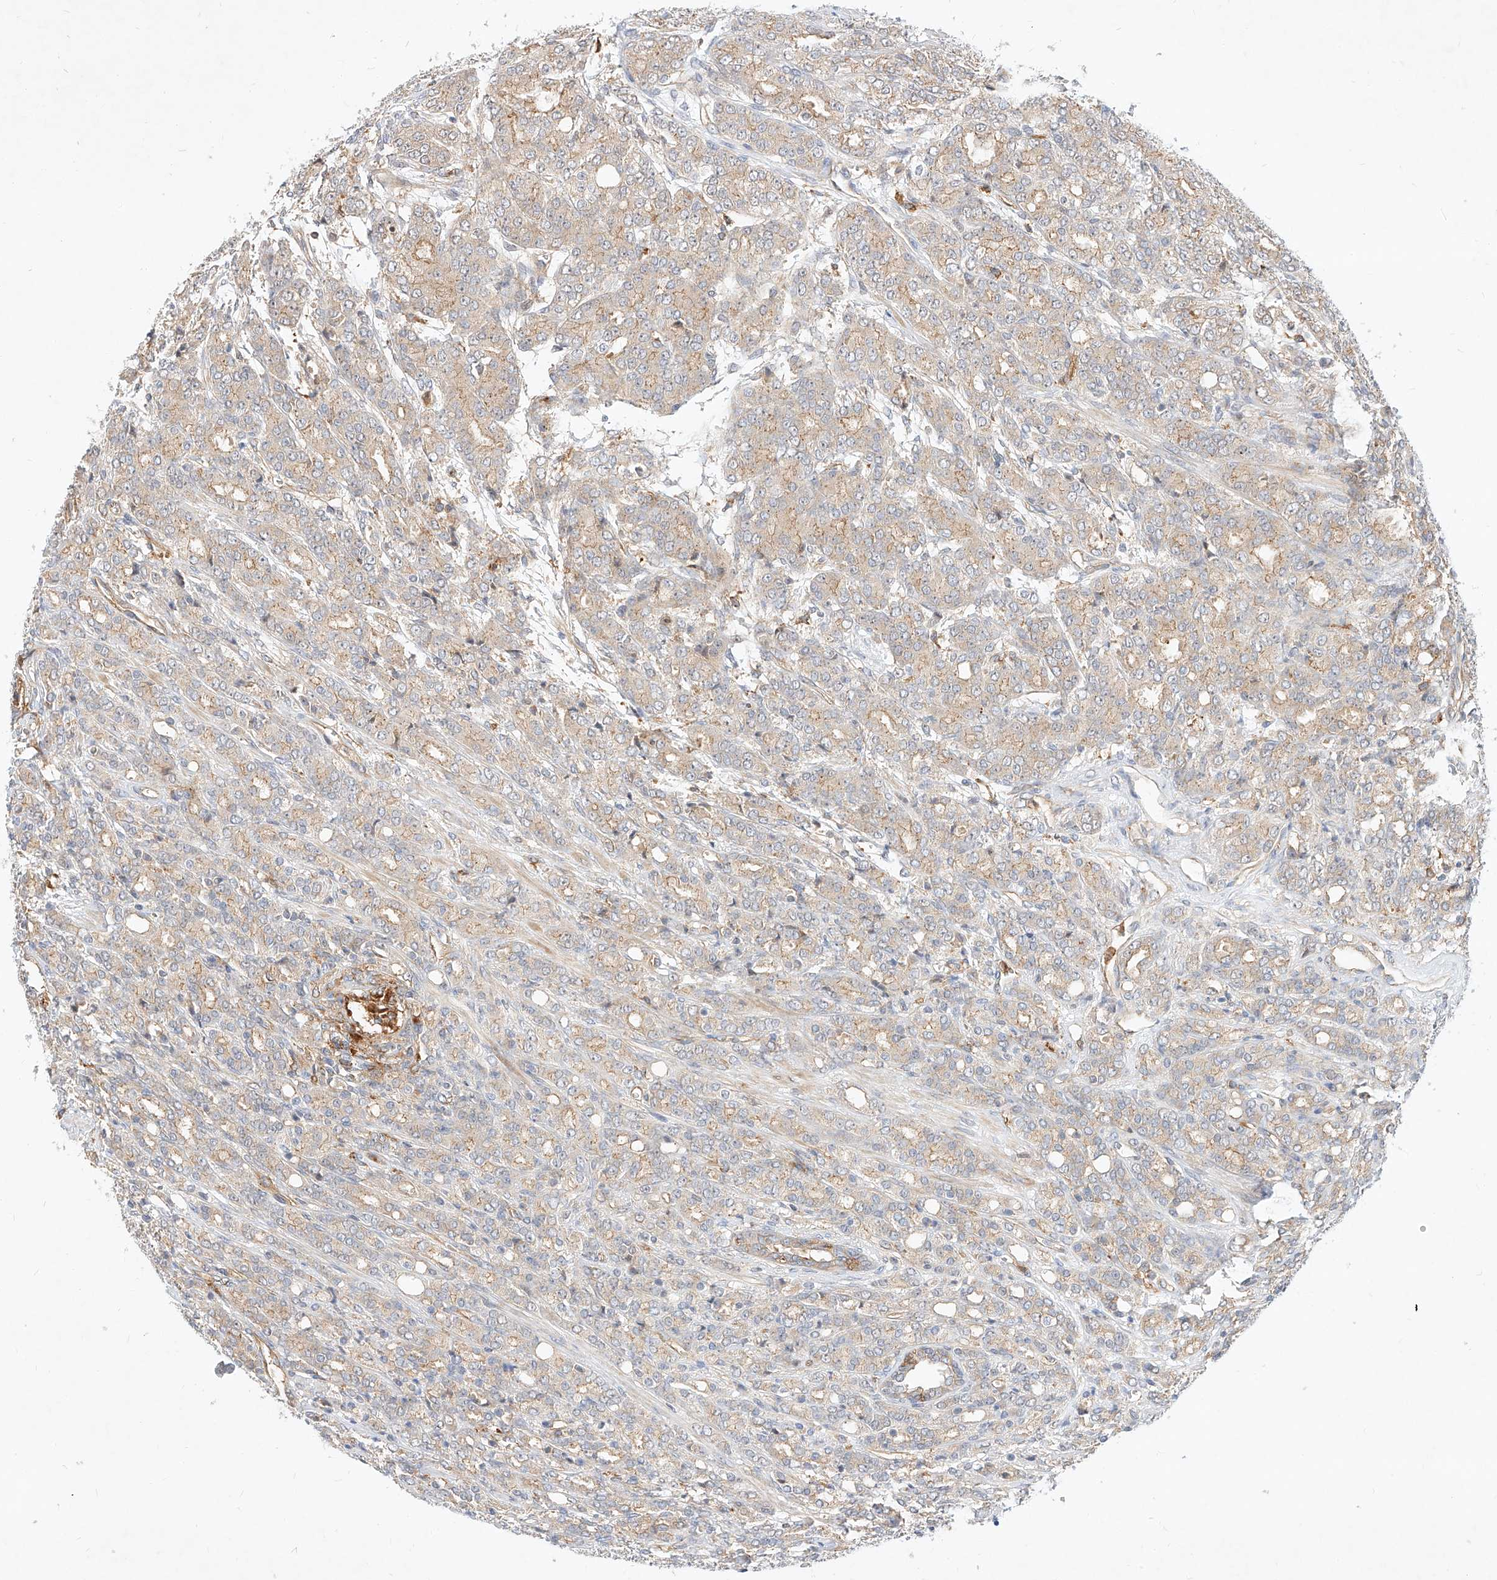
{"staining": {"intensity": "weak", "quantity": "<25%", "location": "cytoplasmic/membranous"}, "tissue": "prostate cancer", "cell_type": "Tumor cells", "image_type": "cancer", "snomed": [{"axis": "morphology", "description": "Adenocarcinoma, High grade"}, {"axis": "topography", "description": "Prostate"}], "caption": "Tumor cells are negative for brown protein staining in high-grade adenocarcinoma (prostate).", "gene": "NFAM1", "patient": {"sex": "male", "age": 62}}